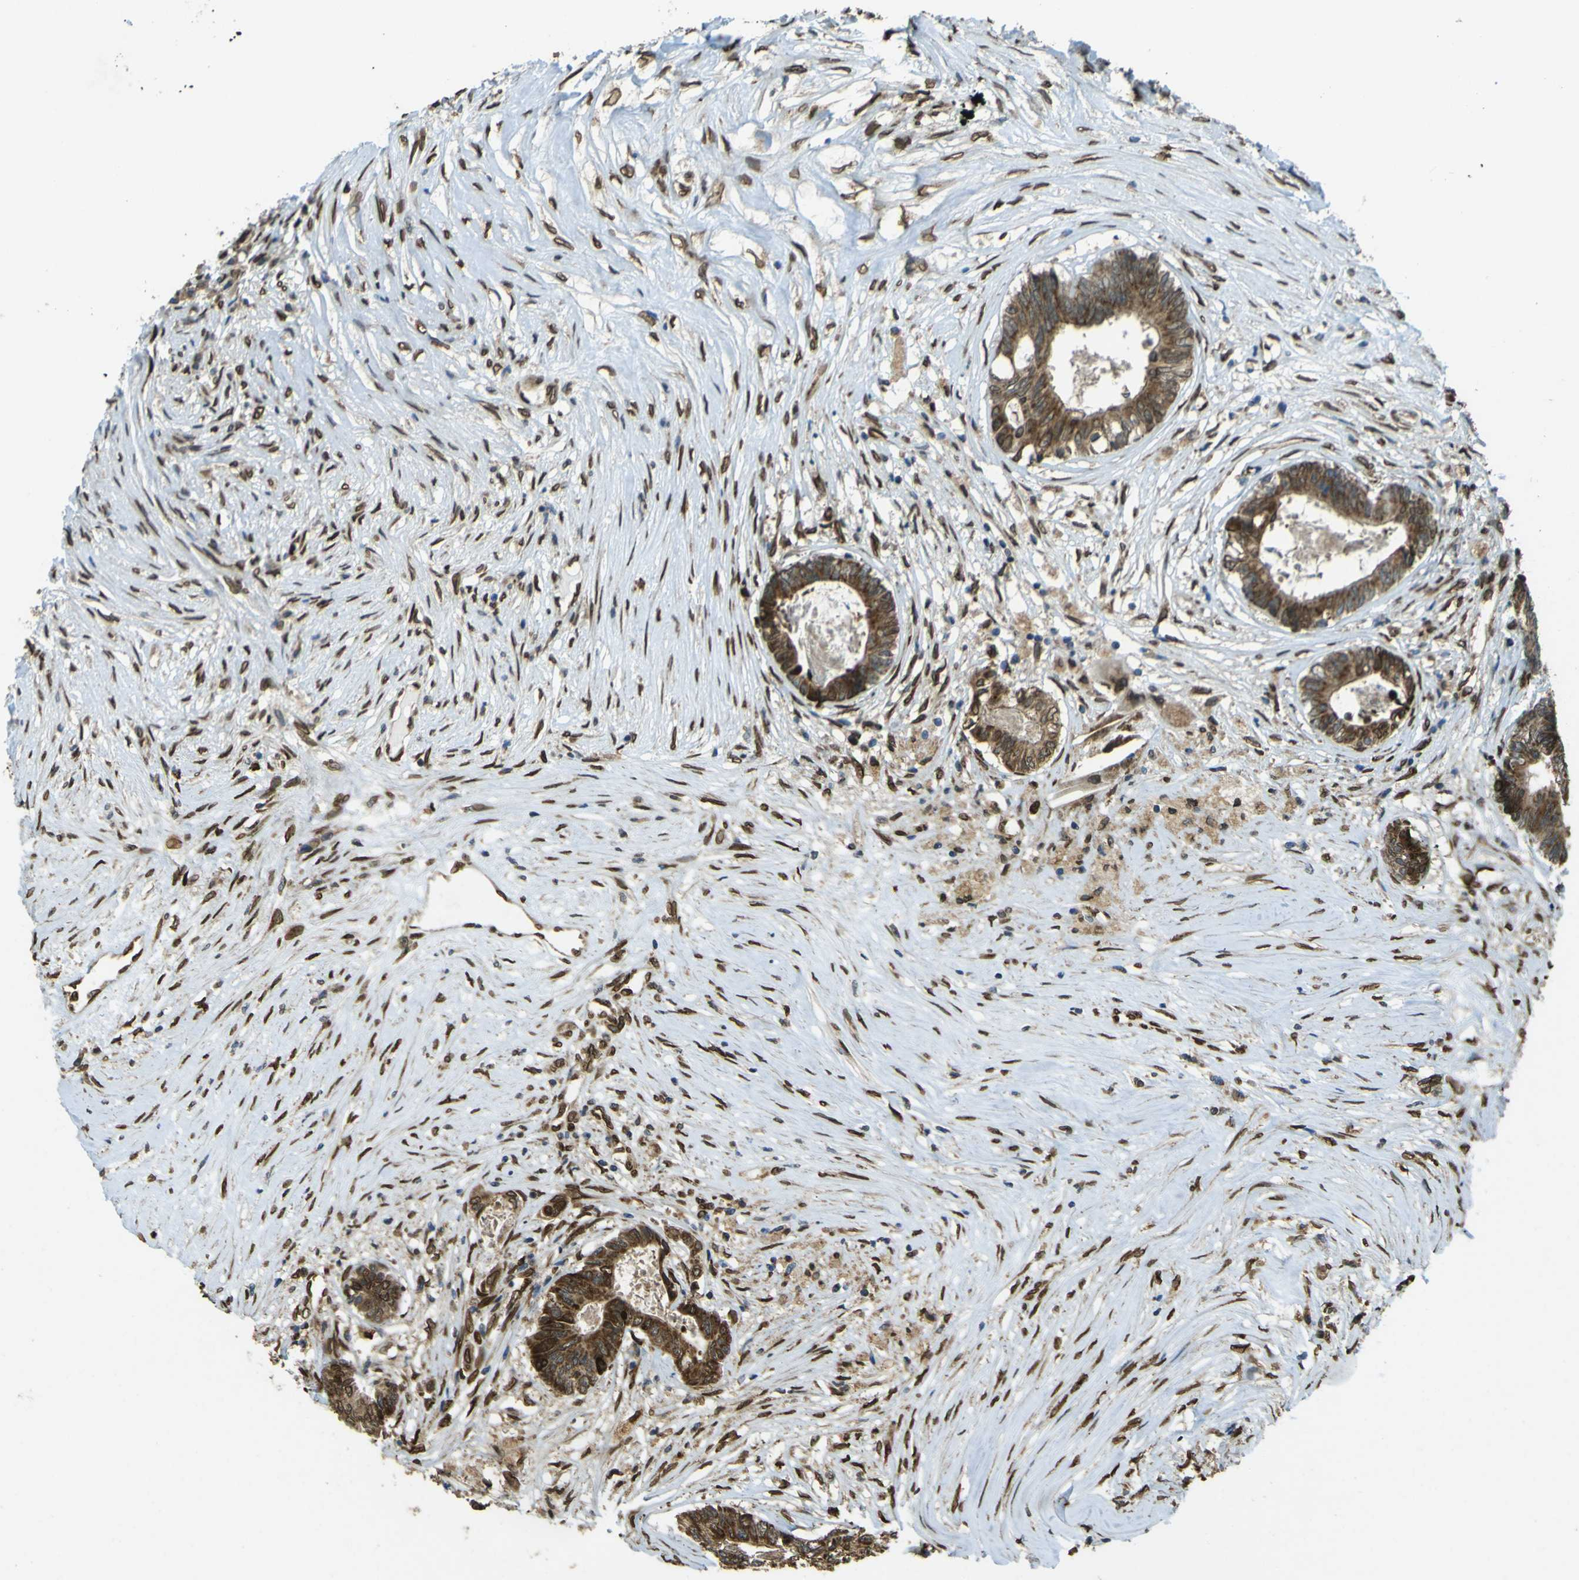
{"staining": {"intensity": "moderate", "quantity": ">75%", "location": "cytoplasmic/membranous"}, "tissue": "colorectal cancer", "cell_type": "Tumor cells", "image_type": "cancer", "snomed": [{"axis": "morphology", "description": "Adenocarcinoma, NOS"}, {"axis": "topography", "description": "Rectum"}], "caption": "There is medium levels of moderate cytoplasmic/membranous expression in tumor cells of colorectal adenocarcinoma, as demonstrated by immunohistochemical staining (brown color).", "gene": "GALNT1", "patient": {"sex": "male", "age": 63}}